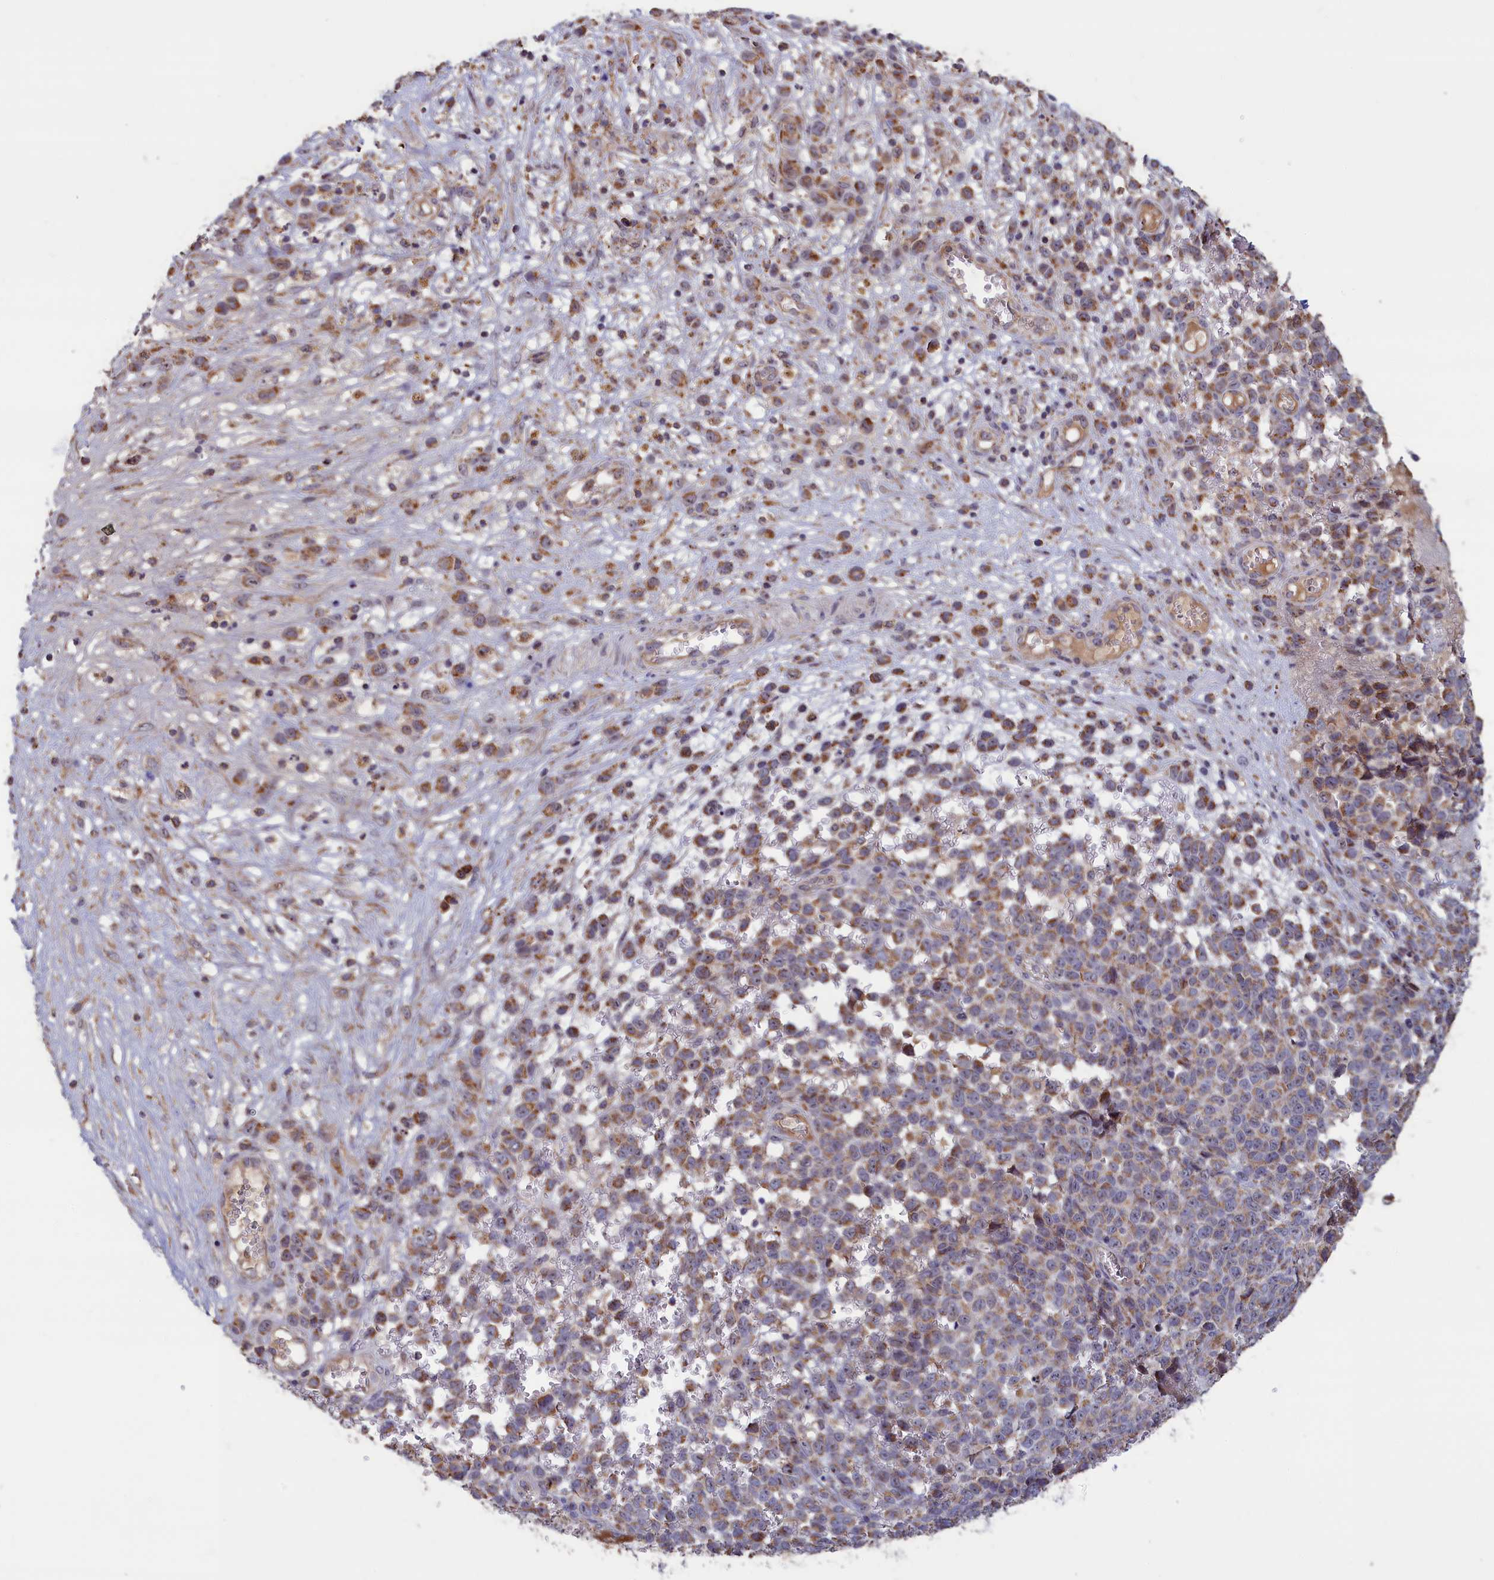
{"staining": {"intensity": "moderate", "quantity": "25%-75%", "location": "cytoplasmic/membranous"}, "tissue": "melanoma", "cell_type": "Tumor cells", "image_type": "cancer", "snomed": [{"axis": "morphology", "description": "Malignant melanoma, NOS"}, {"axis": "topography", "description": "Nose, NOS"}], "caption": "Protein analysis of melanoma tissue demonstrates moderate cytoplasmic/membranous positivity in approximately 25%-75% of tumor cells.", "gene": "ZNF816", "patient": {"sex": "female", "age": 48}}